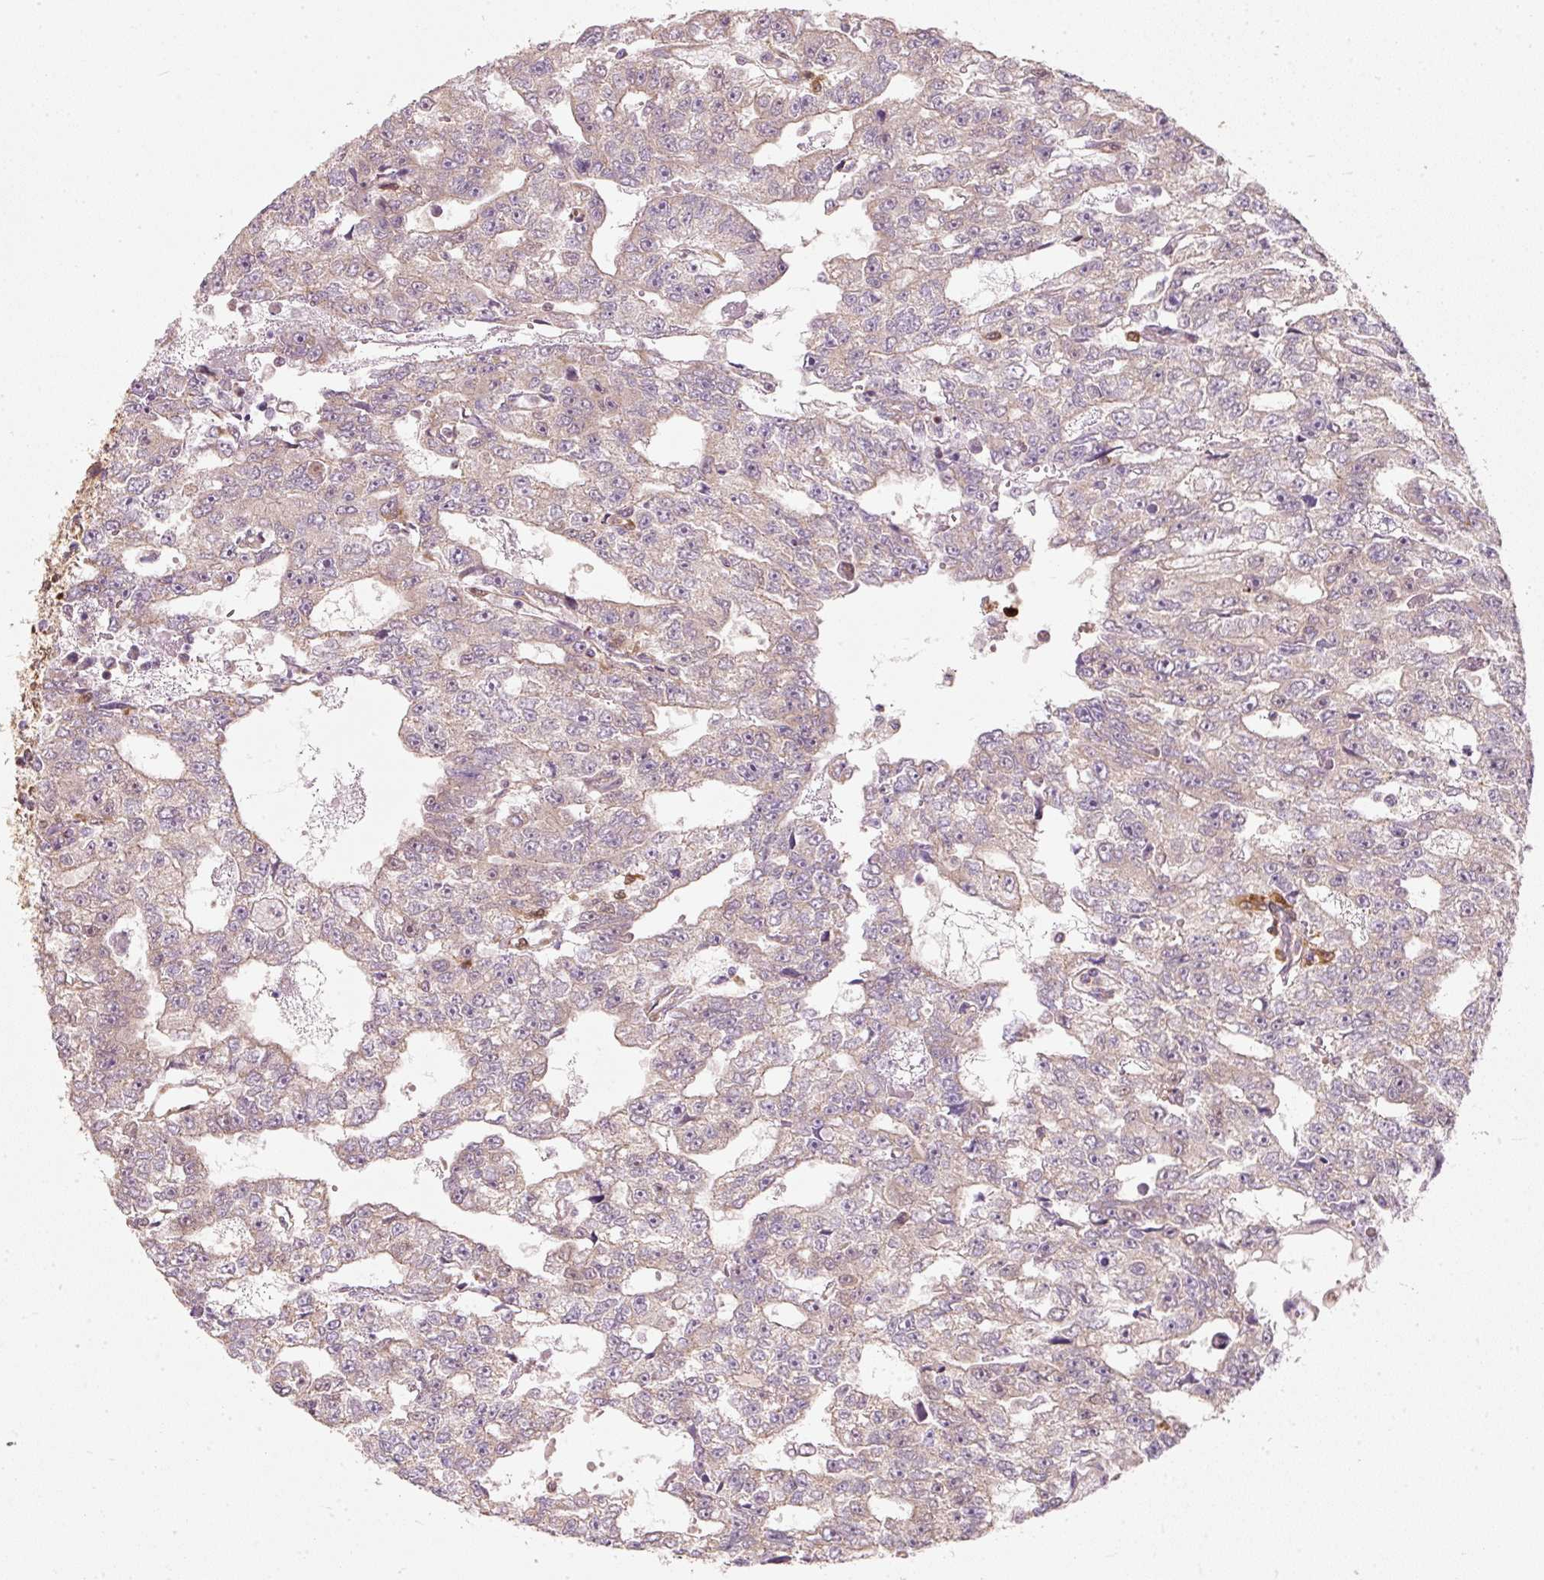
{"staining": {"intensity": "negative", "quantity": "none", "location": "none"}, "tissue": "testis cancer", "cell_type": "Tumor cells", "image_type": "cancer", "snomed": [{"axis": "morphology", "description": "Carcinoma, Embryonal, NOS"}, {"axis": "topography", "description": "Testis"}], "caption": "Immunohistochemical staining of human testis cancer shows no significant positivity in tumor cells. Brightfield microscopy of immunohistochemistry stained with DAB (3,3'-diaminobenzidine) (brown) and hematoxylin (blue), captured at high magnification.", "gene": "DUT", "patient": {"sex": "male", "age": 20}}